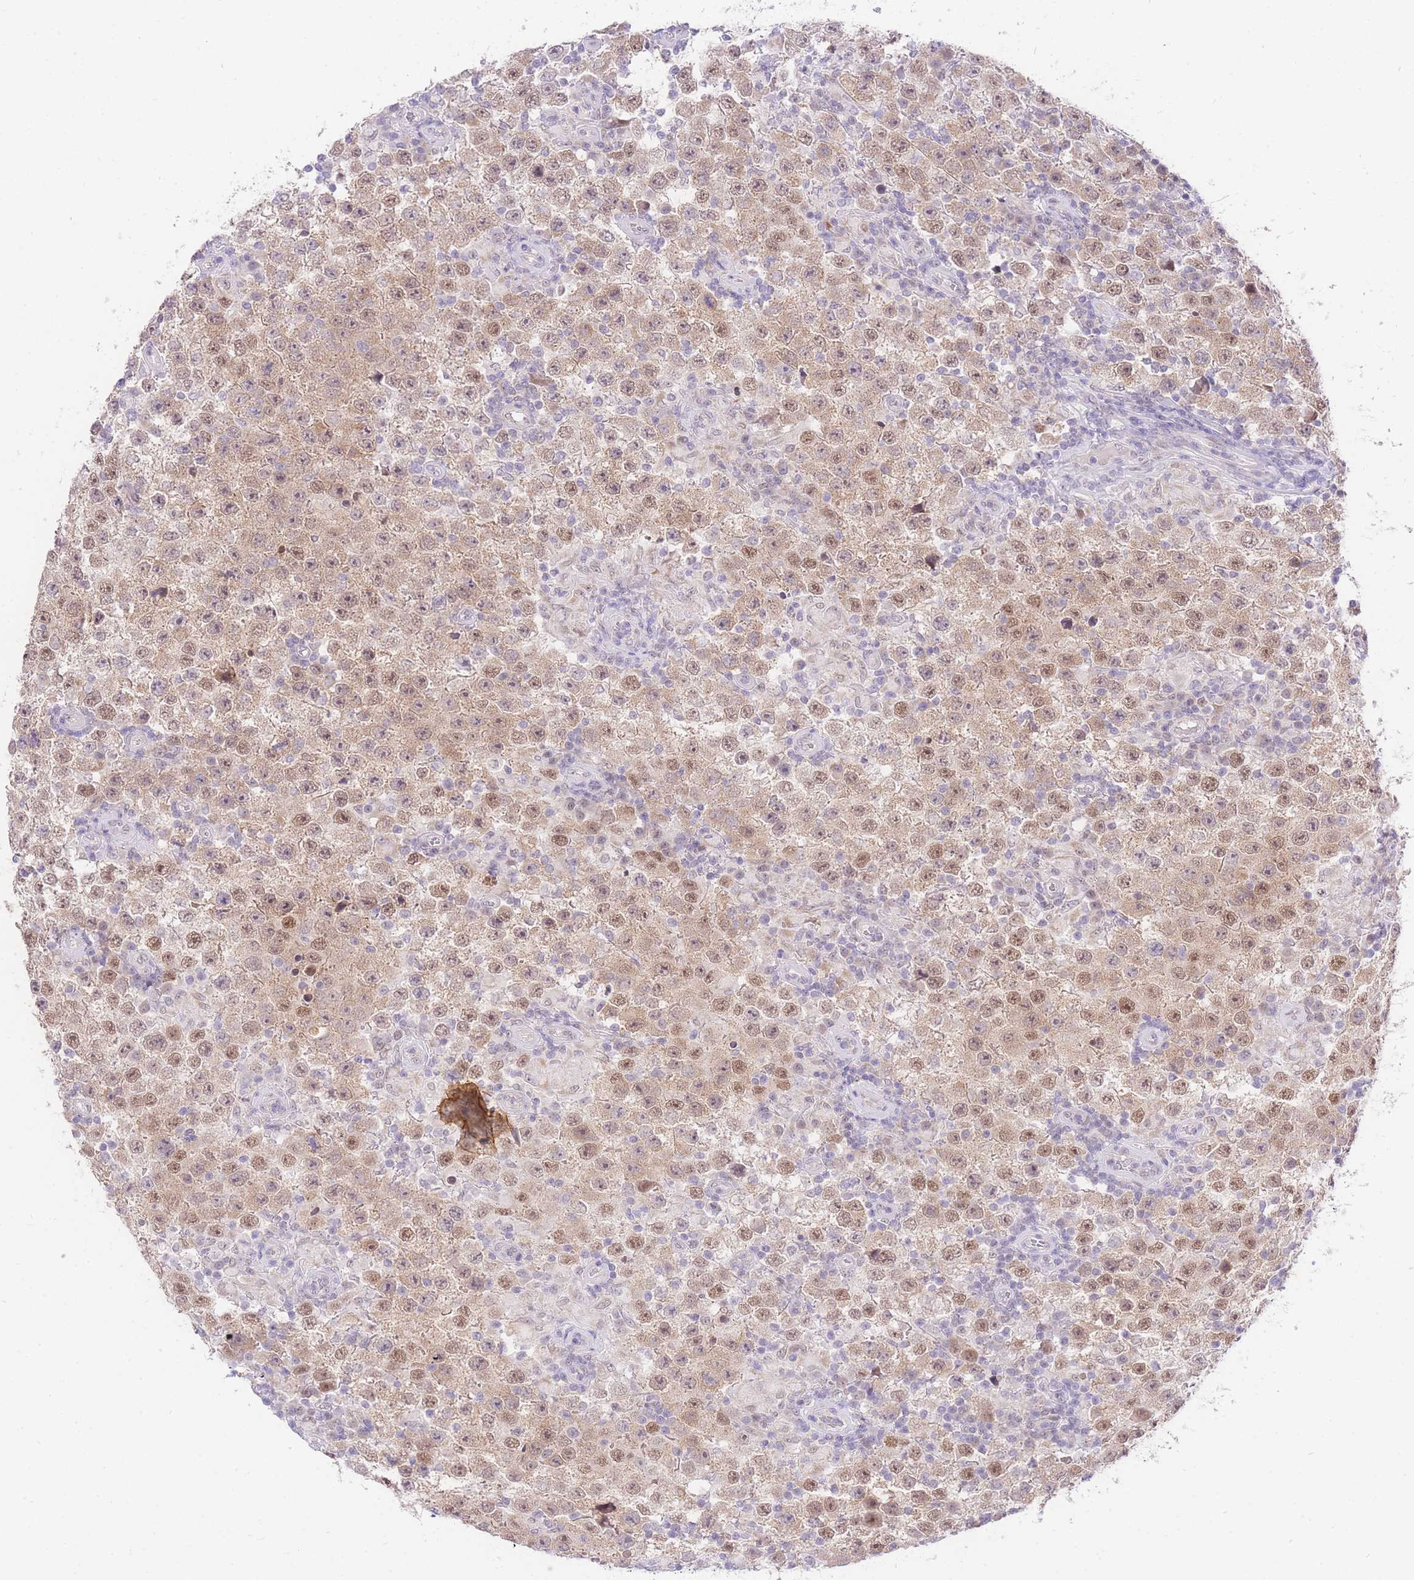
{"staining": {"intensity": "moderate", "quantity": ">75%", "location": "nuclear"}, "tissue": "testis cancer", "cell_type": "Tumor cells", "image_type": "cancer", "snomed": [{"axis": "morphology", "description": "Normal tissue, NOS"}, {"axis": "morphology", "description": "Urothelial carcinoma, High grade"}, {"axis": "morphology", "description": "Seminoma, NOS"}, {"axis": "morphology", "description": "Carcinoma, Embryonal, NOS"}, {"axis": "topography", "description": "Urinary bladder"}, {"axis": "topography", "description": "Testis"}], "caption": "Testis cancer stained with a brown dye displays moderate nuclear positive positivity in approximately >75% of tumor cells.", "gene": "UBXN7", "patient": {"sex": "male", "age": 41}}